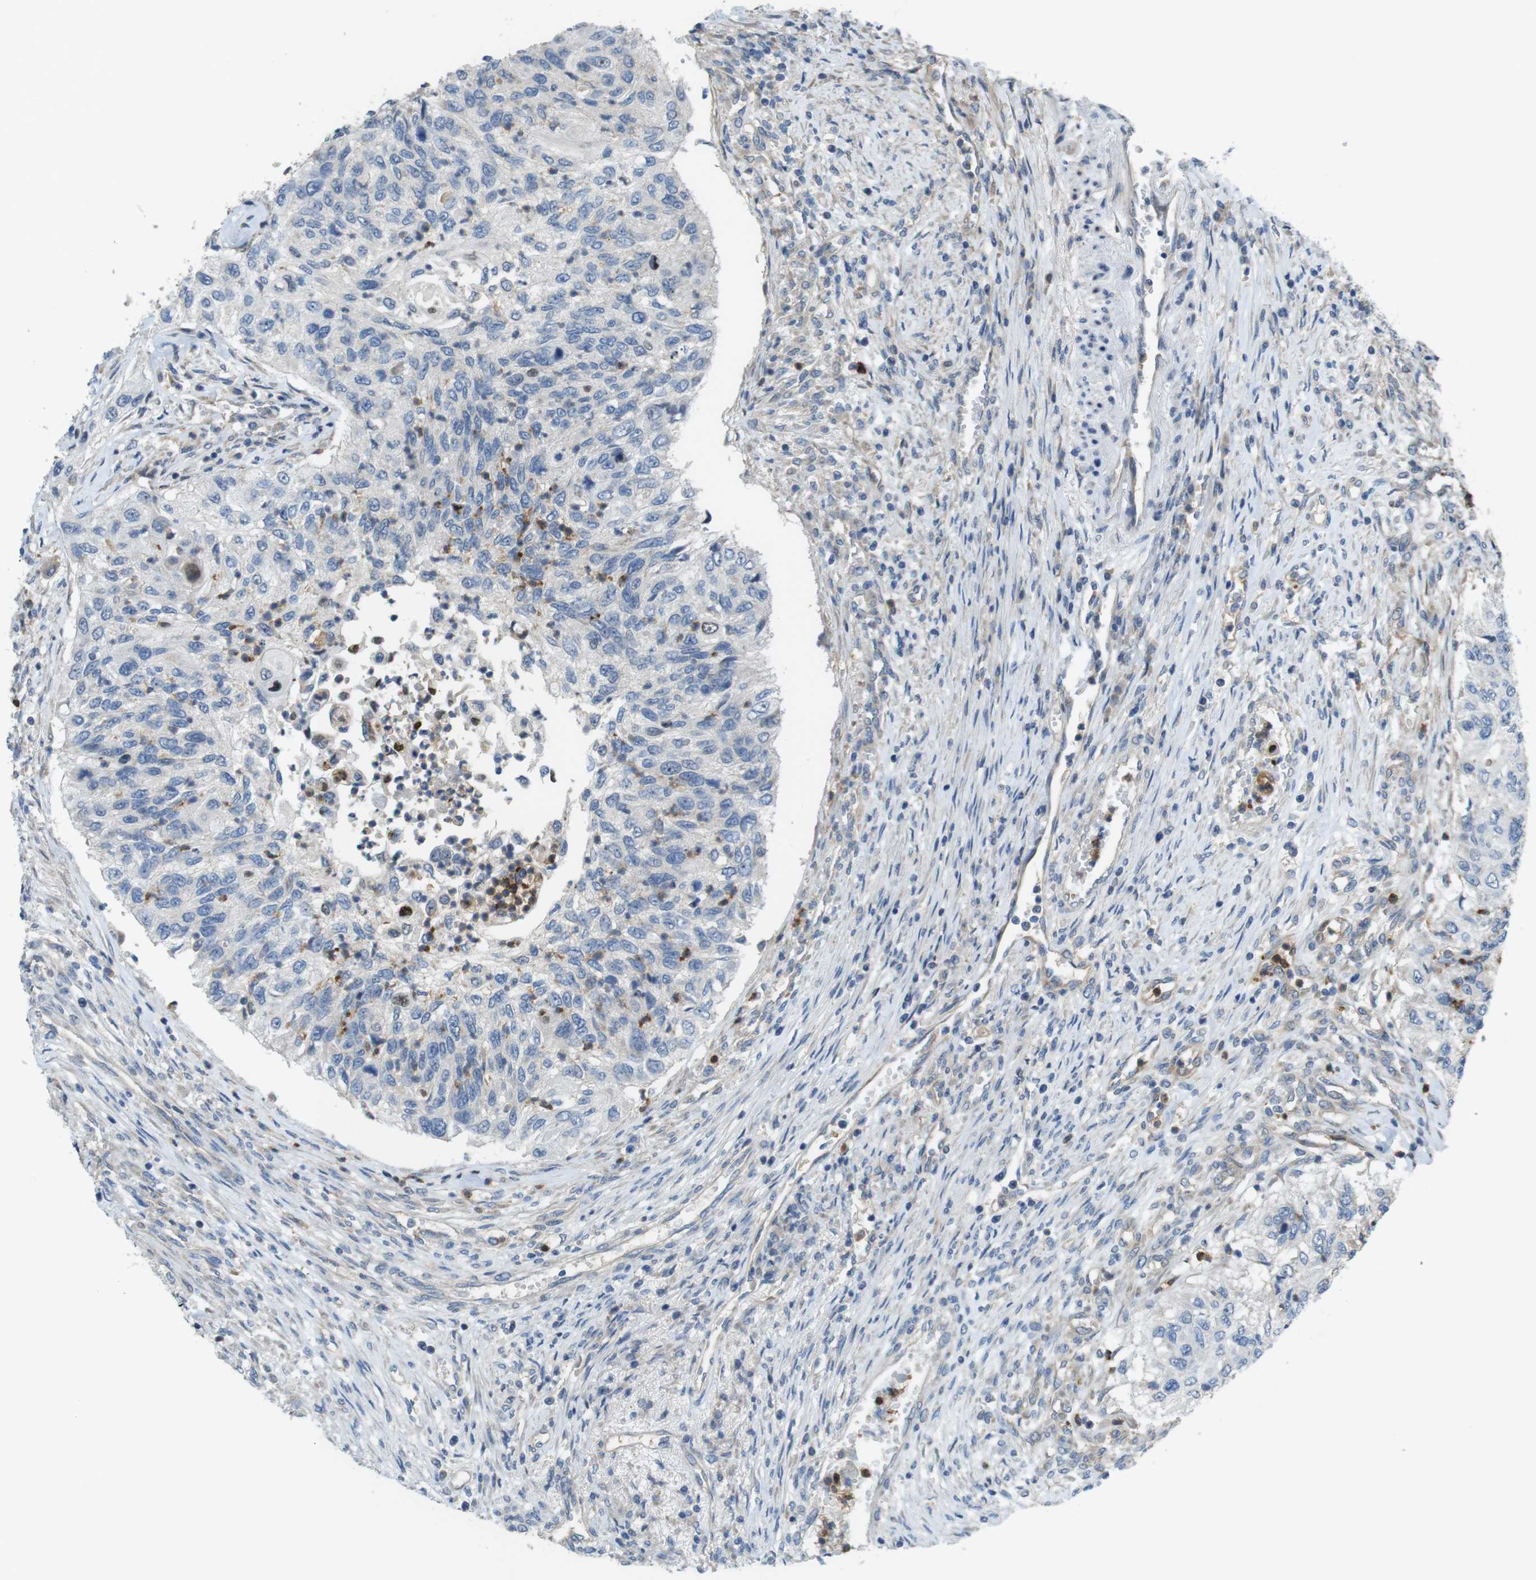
{"staining": {"intensity": "negative", "quantity": "none", "location": "none"}, "tissue": "urothelial cancer", "cell_type": "Tumor cells", "image_type": "cancer", "snomed": [{"axis": "morphology", "description": "Urothelial carcinoma, High grade"}, {"axis": "topography", "description": "Urinary bladder"}], "caption": "Human urothelial cancer stained for a protein using IHC exhibits no staining in tumor cells.", "gene": "PCDH10", "patient": {"sex": "female", "age": 60}}